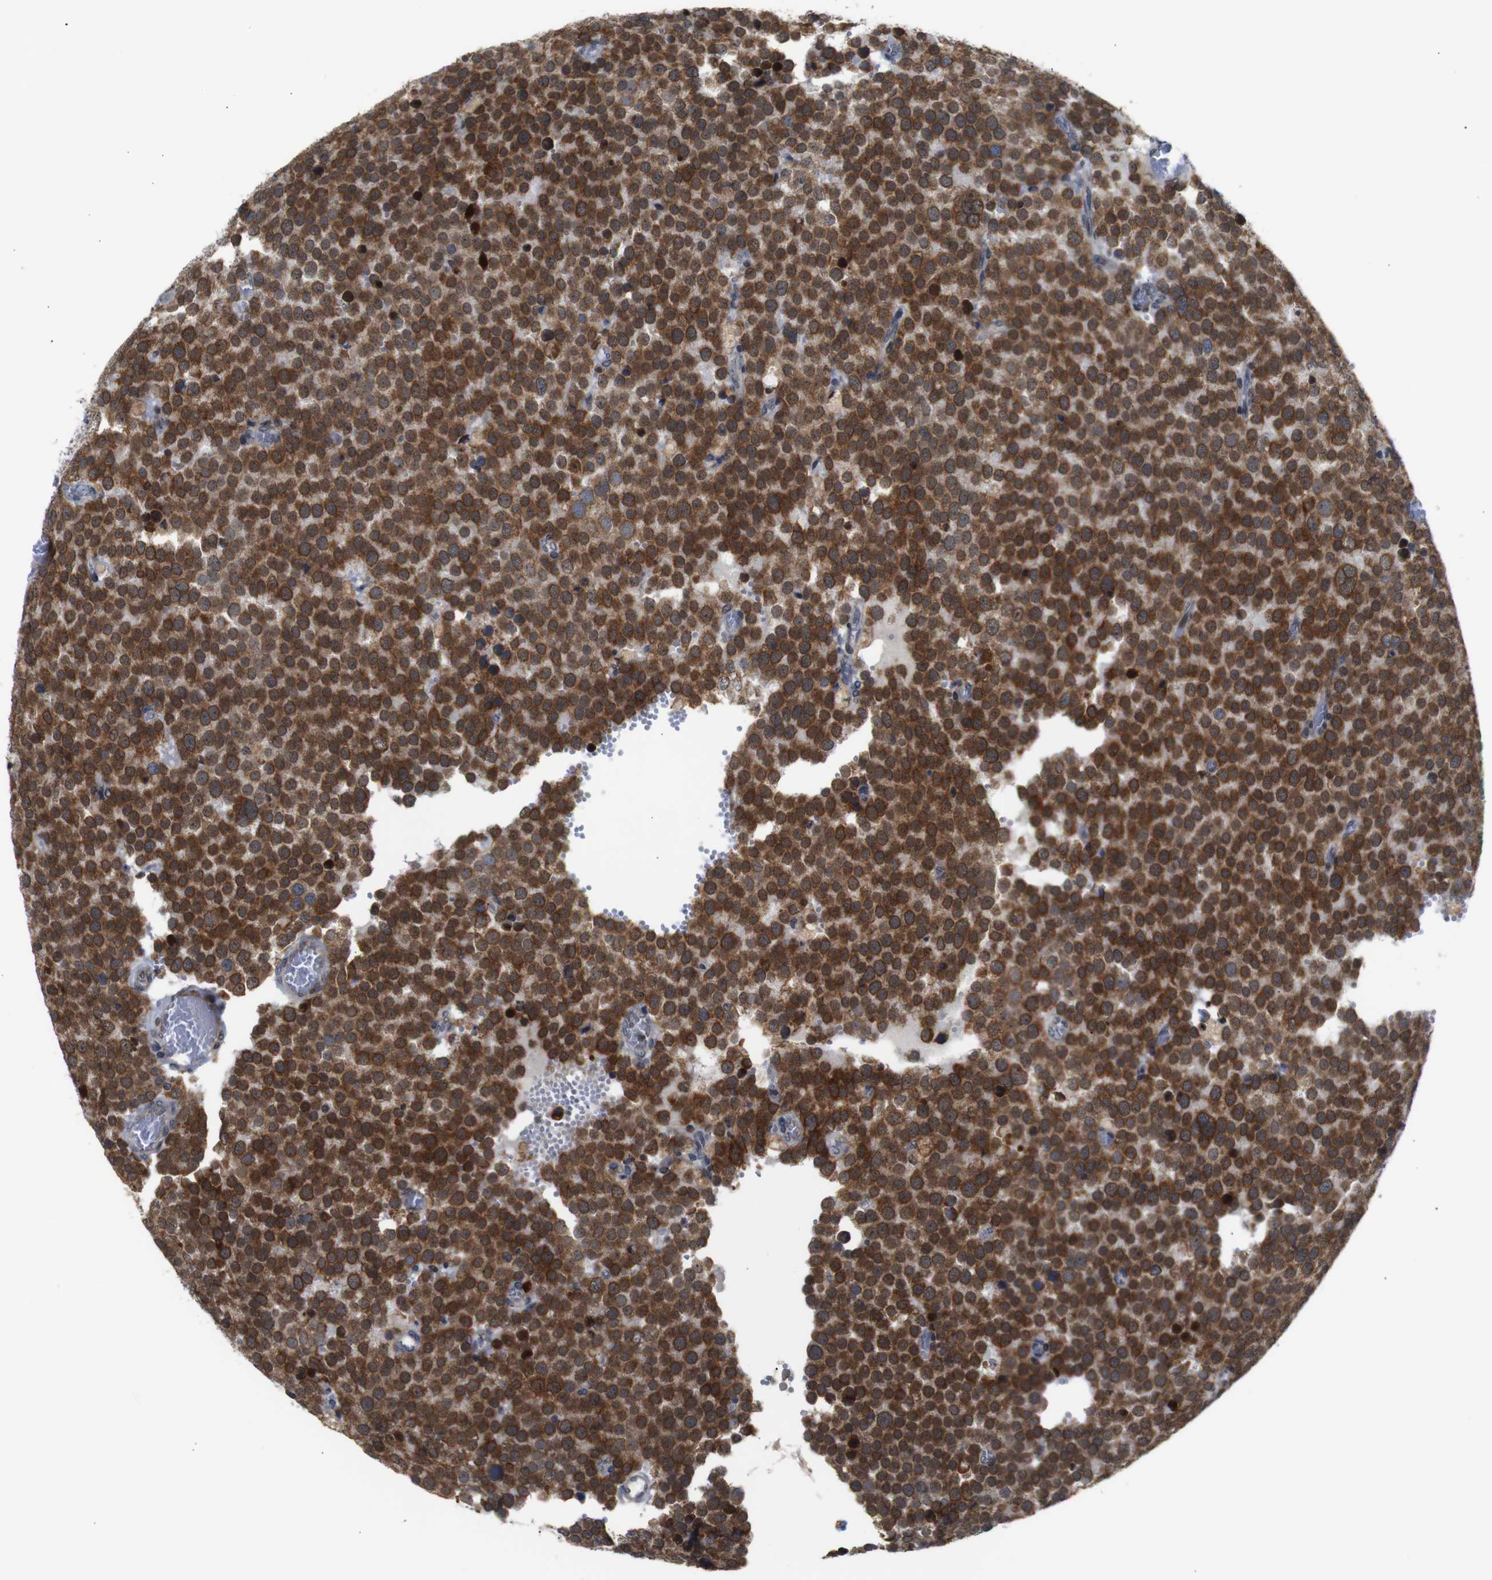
{"staining": {"intensity": "moderate", "quantity": ">75%", "location": "cytoplasmic/membranous"}, "tissue": "testis cancer", "cell_type": "Tumor cells", "image_type": "cancer", "snomed": [{"axis": "morphology", "description": "Normal tissue, NOS"}, {"axis": "morphology", "description": "Seminoma, NOS"}, {"axis": "topography", "description": "Testis"}], "caption": "This is an image of immunohistochemistry staining of testis seminoma, which shows moderate staining in the cytoplasmic/membranous of tumor cells.", "gene": "PTPN1", "patient": {"sex": "male", "age": 71}}